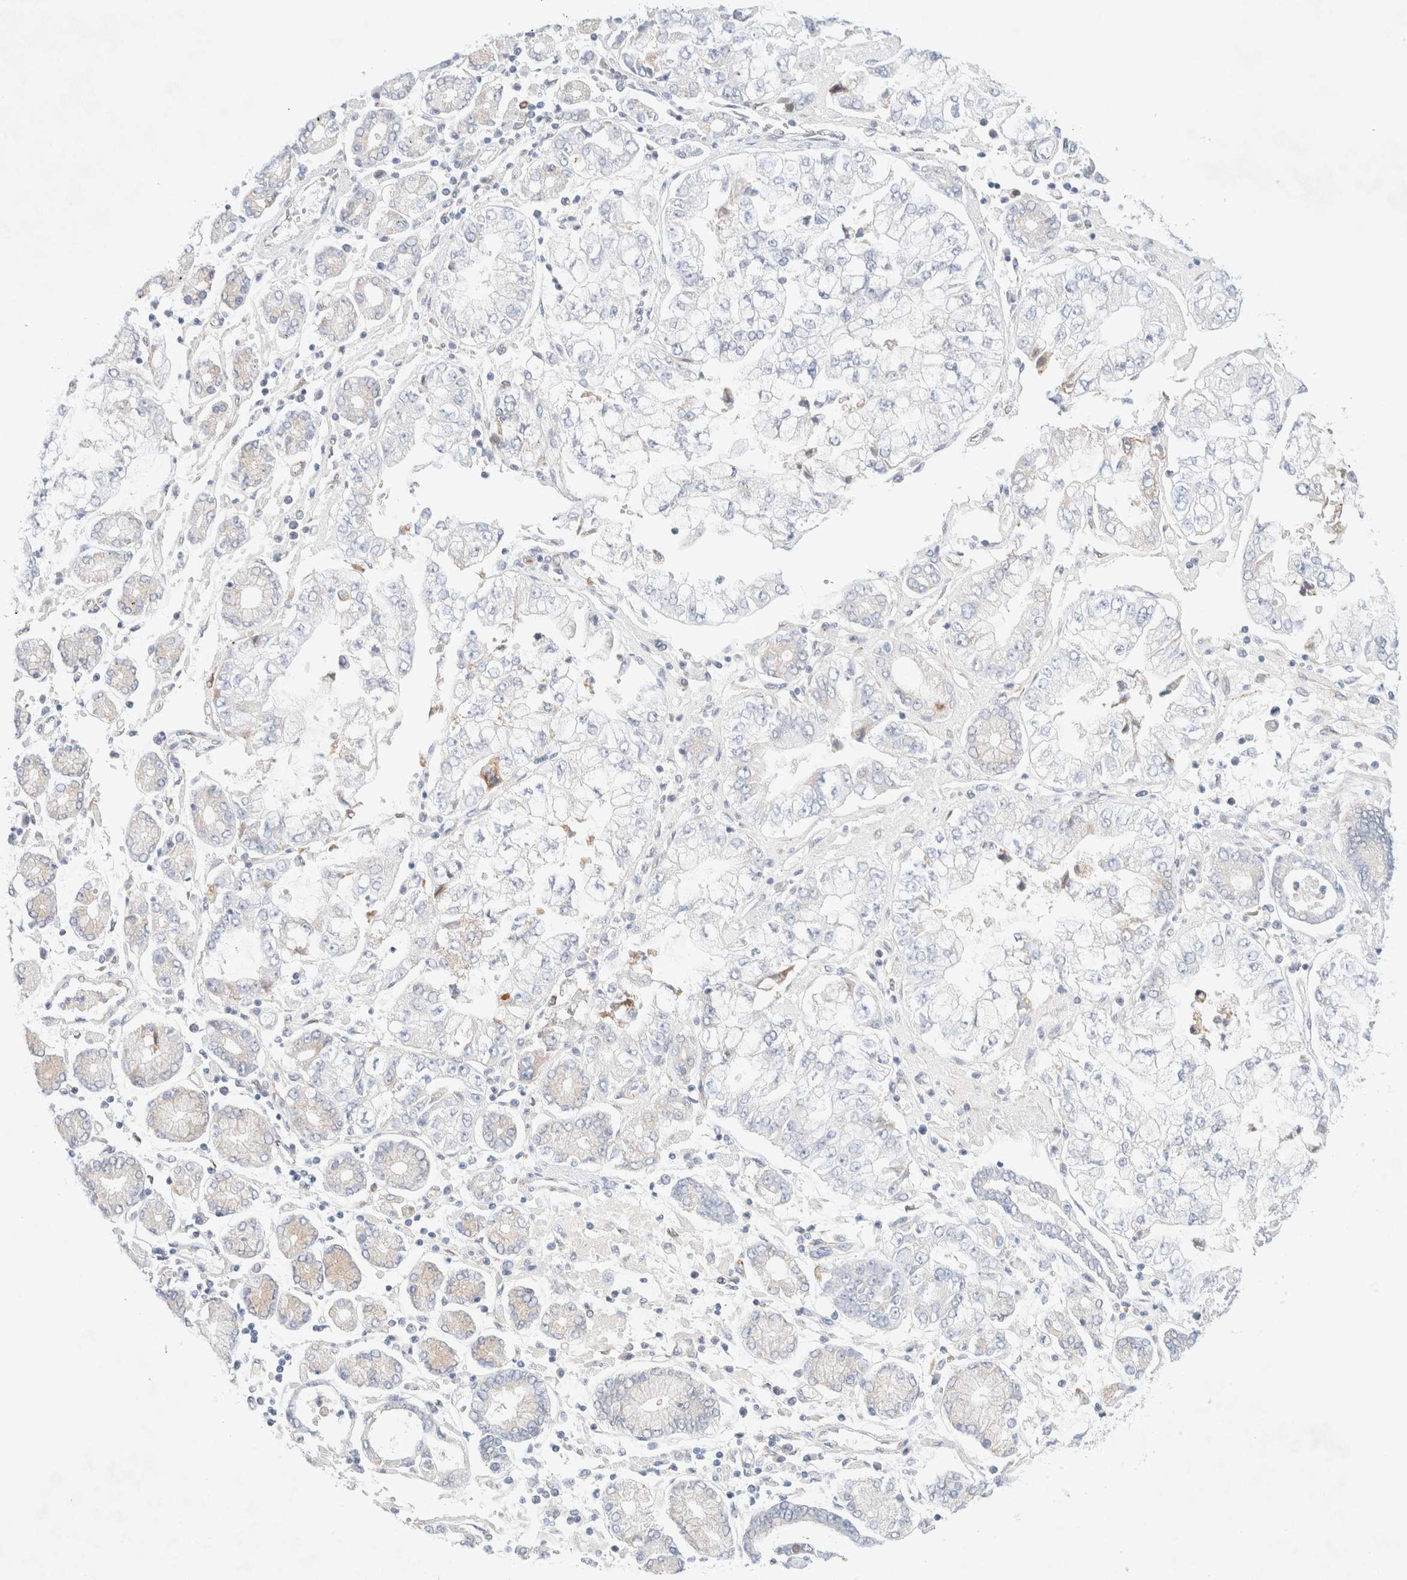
{"staining": {"intensity": "weak", "quantity": "<25%", "location": "cytoplasmic/membranous"}, "tissue": "stomach cancer", "cell_type": "Tumor cells", "image_type": "cancer", "snomed": [{"axis": "morphology", "description": "Adenocarcinoma, NOS"}, {"axis": "topography", "description": "Stomach"}], "caption": "Human stomach cancer (adenocarcinoma) stained for a protein using immunohistochemistry (IHC) exhibits no positivity in tumor cells.", "gene": "SLC25A48", "patient": {"sex": "male", "age": 76}}